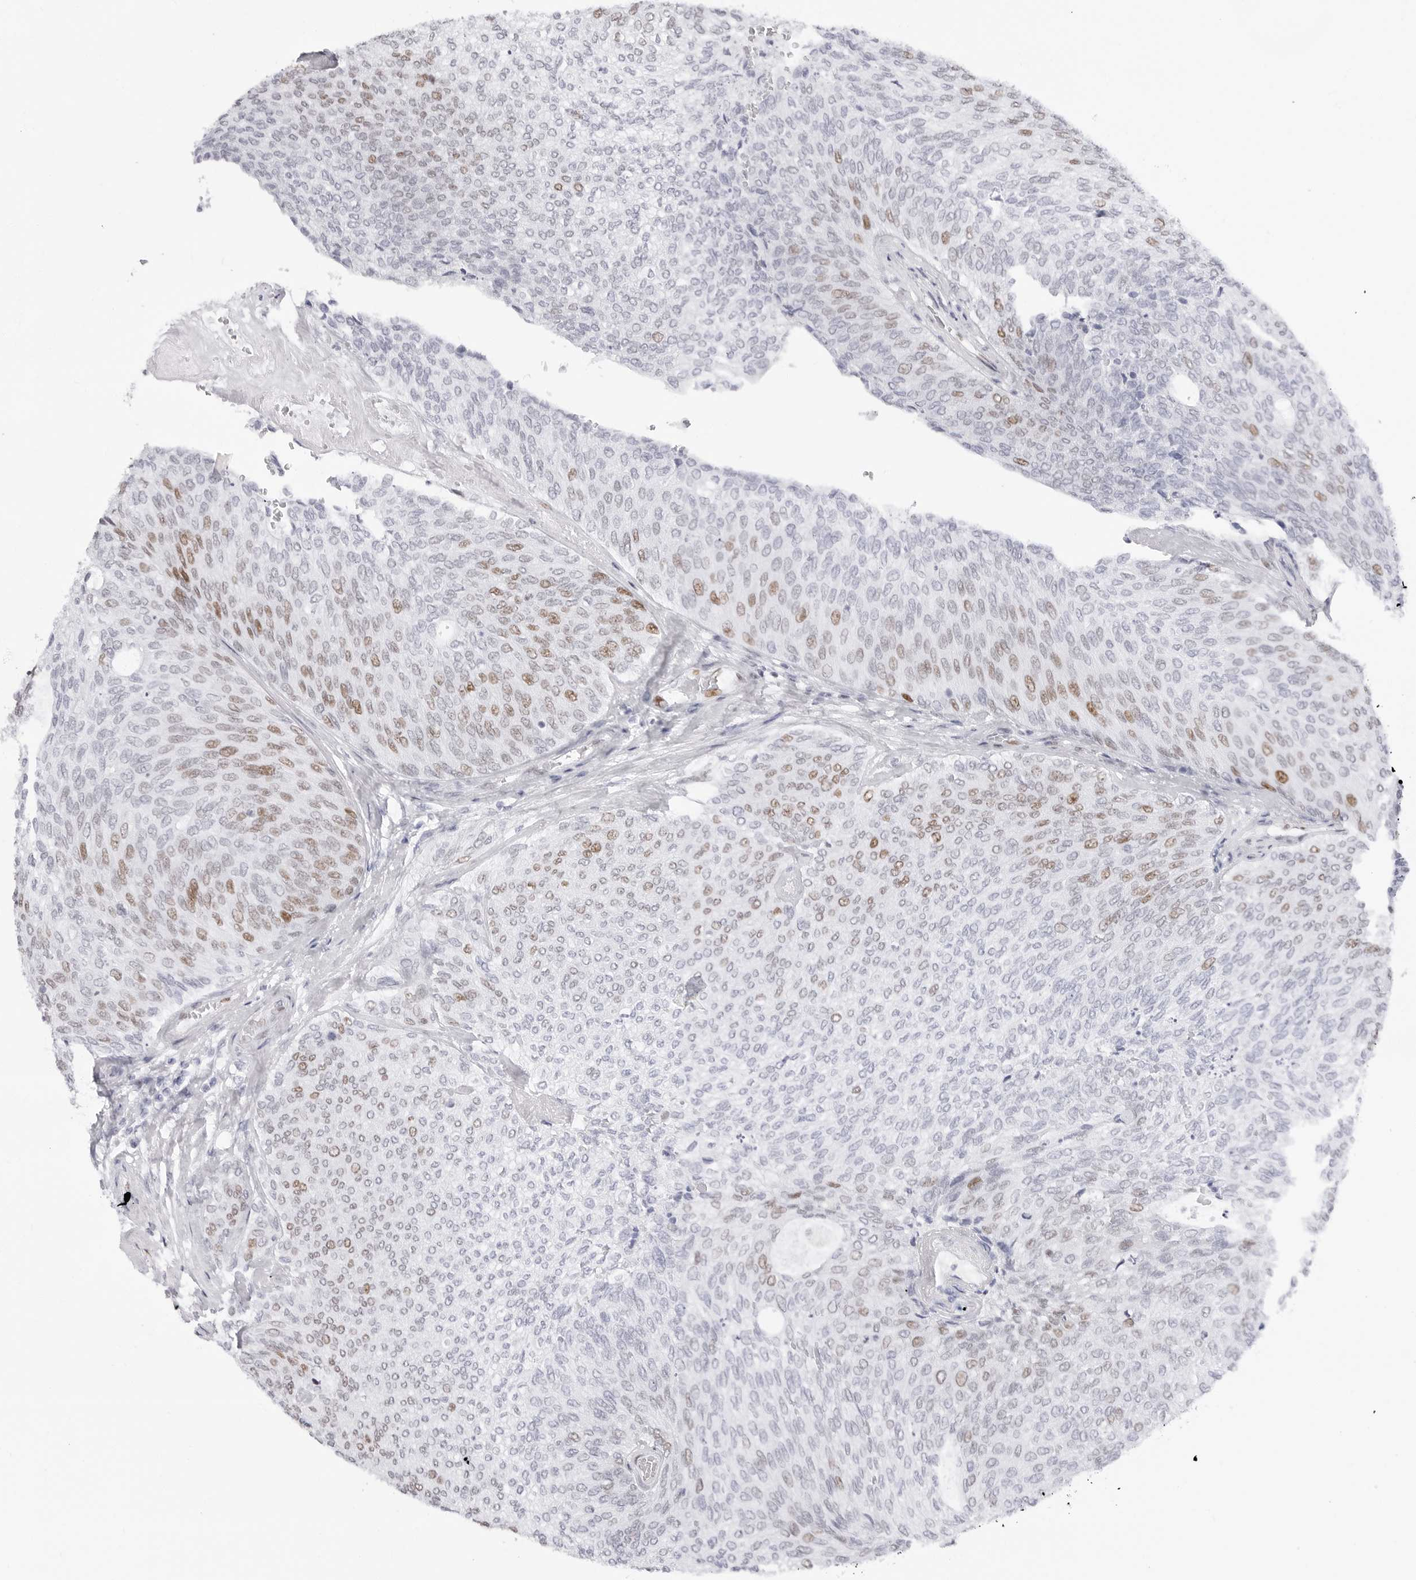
{"staining": {"intensity": "moderate", "quantity": "<25%", "location": "nuclear"}, "tissue": "urothelial cancer", "cell_type": "Tumor cells", "image_type": "cancer", "snomed": [{"axis": "morphology", "description": "Urothelial carcinoma, Low grade"}, {"axis": "topography", "description": "Urinary bladder"}], "caption": "Urothelial carcinoma (low-grade) stained with immunohistochemistry displays moderate nuclear positivity in approximately <25% of tumor cells.", "gene": "NASP", "patient": {"sex": "female", "age": 79}}